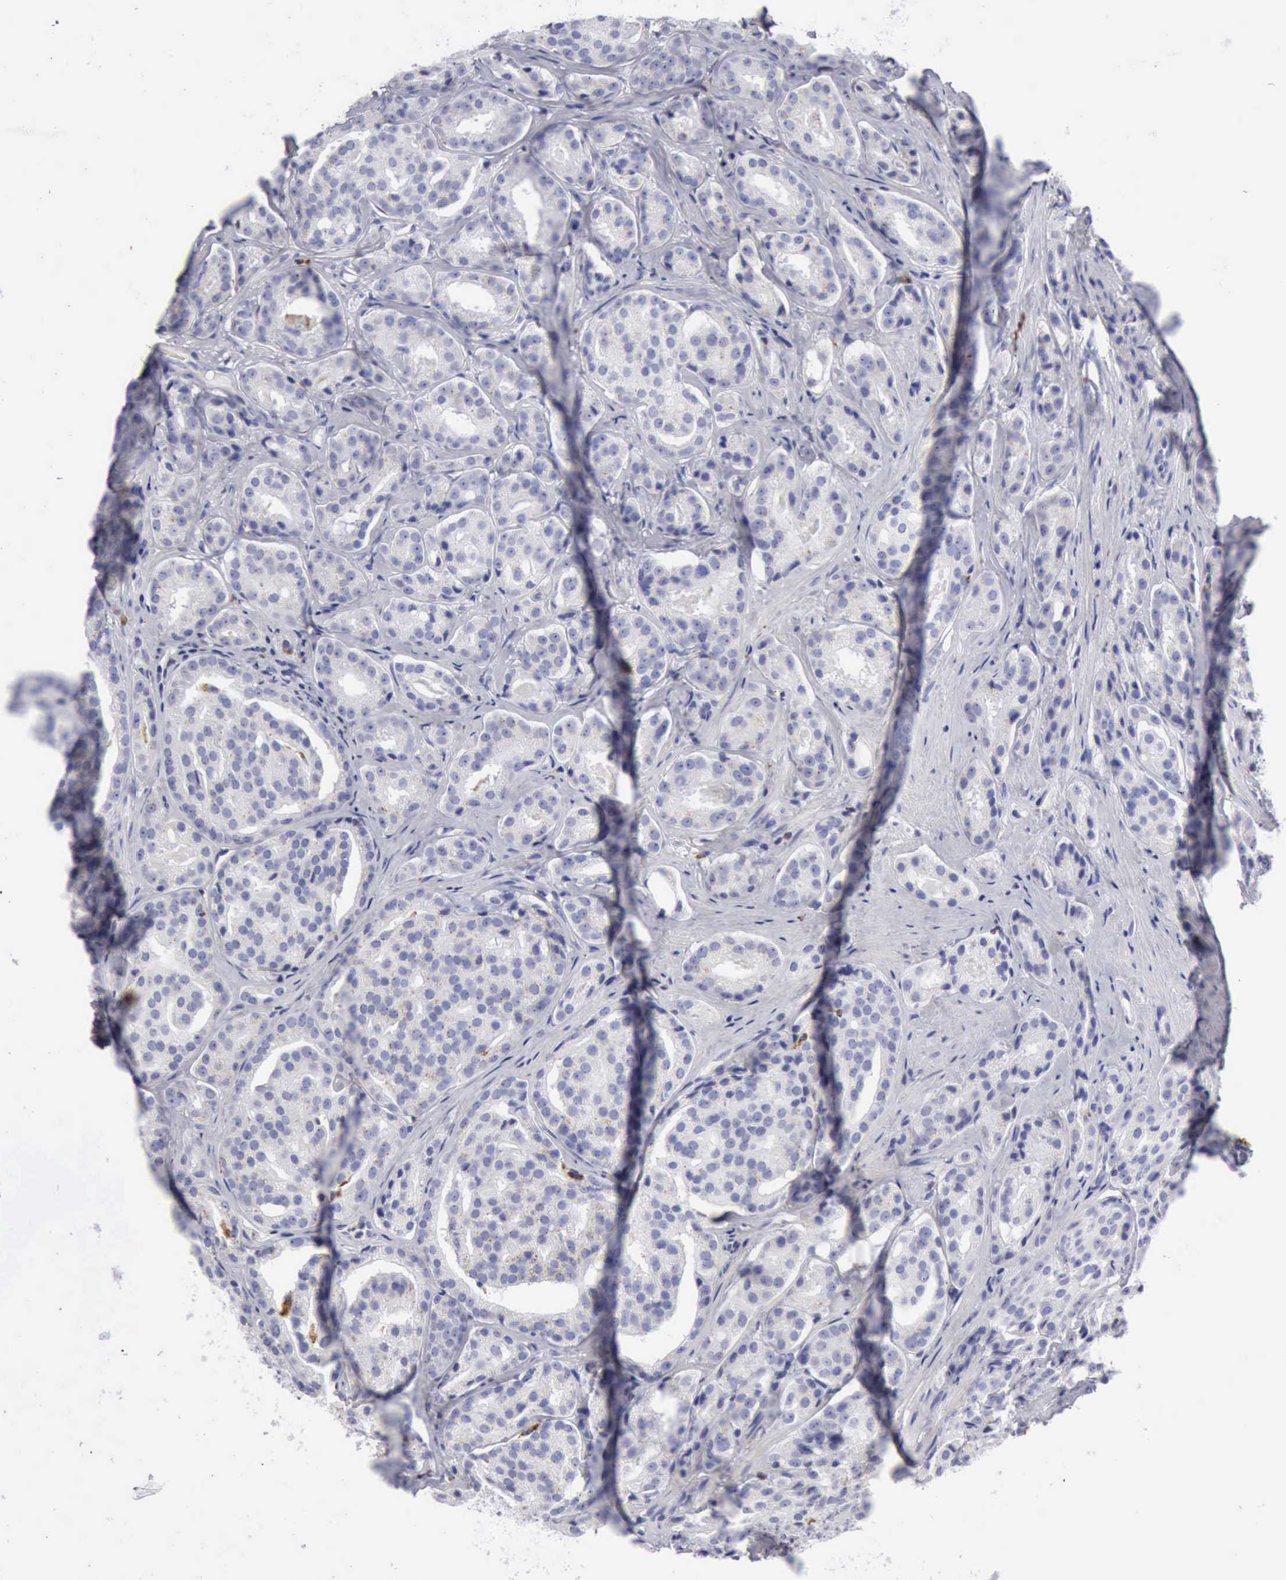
{"staining": {"intensity": "negative", "quantity": "none", "location": "none"}, "tissue": "prostate cancer", "cell_type": "Tumor cells", "image_type": "cancer", "snomed": [{"axis": "morphology", "description": "Adenocarcinoma, High grade"}, {"axis": "topography", "description": "Prostate"}], "caption": "Immunohistochemistry (IHC) micrograph of prostate cancer stained for a protein (brown), which displays no positivity in tumor cells. (DAB IHC, high magnification).", "gene": "CTSS", "patient": {"sex": "male", "age": 64}}